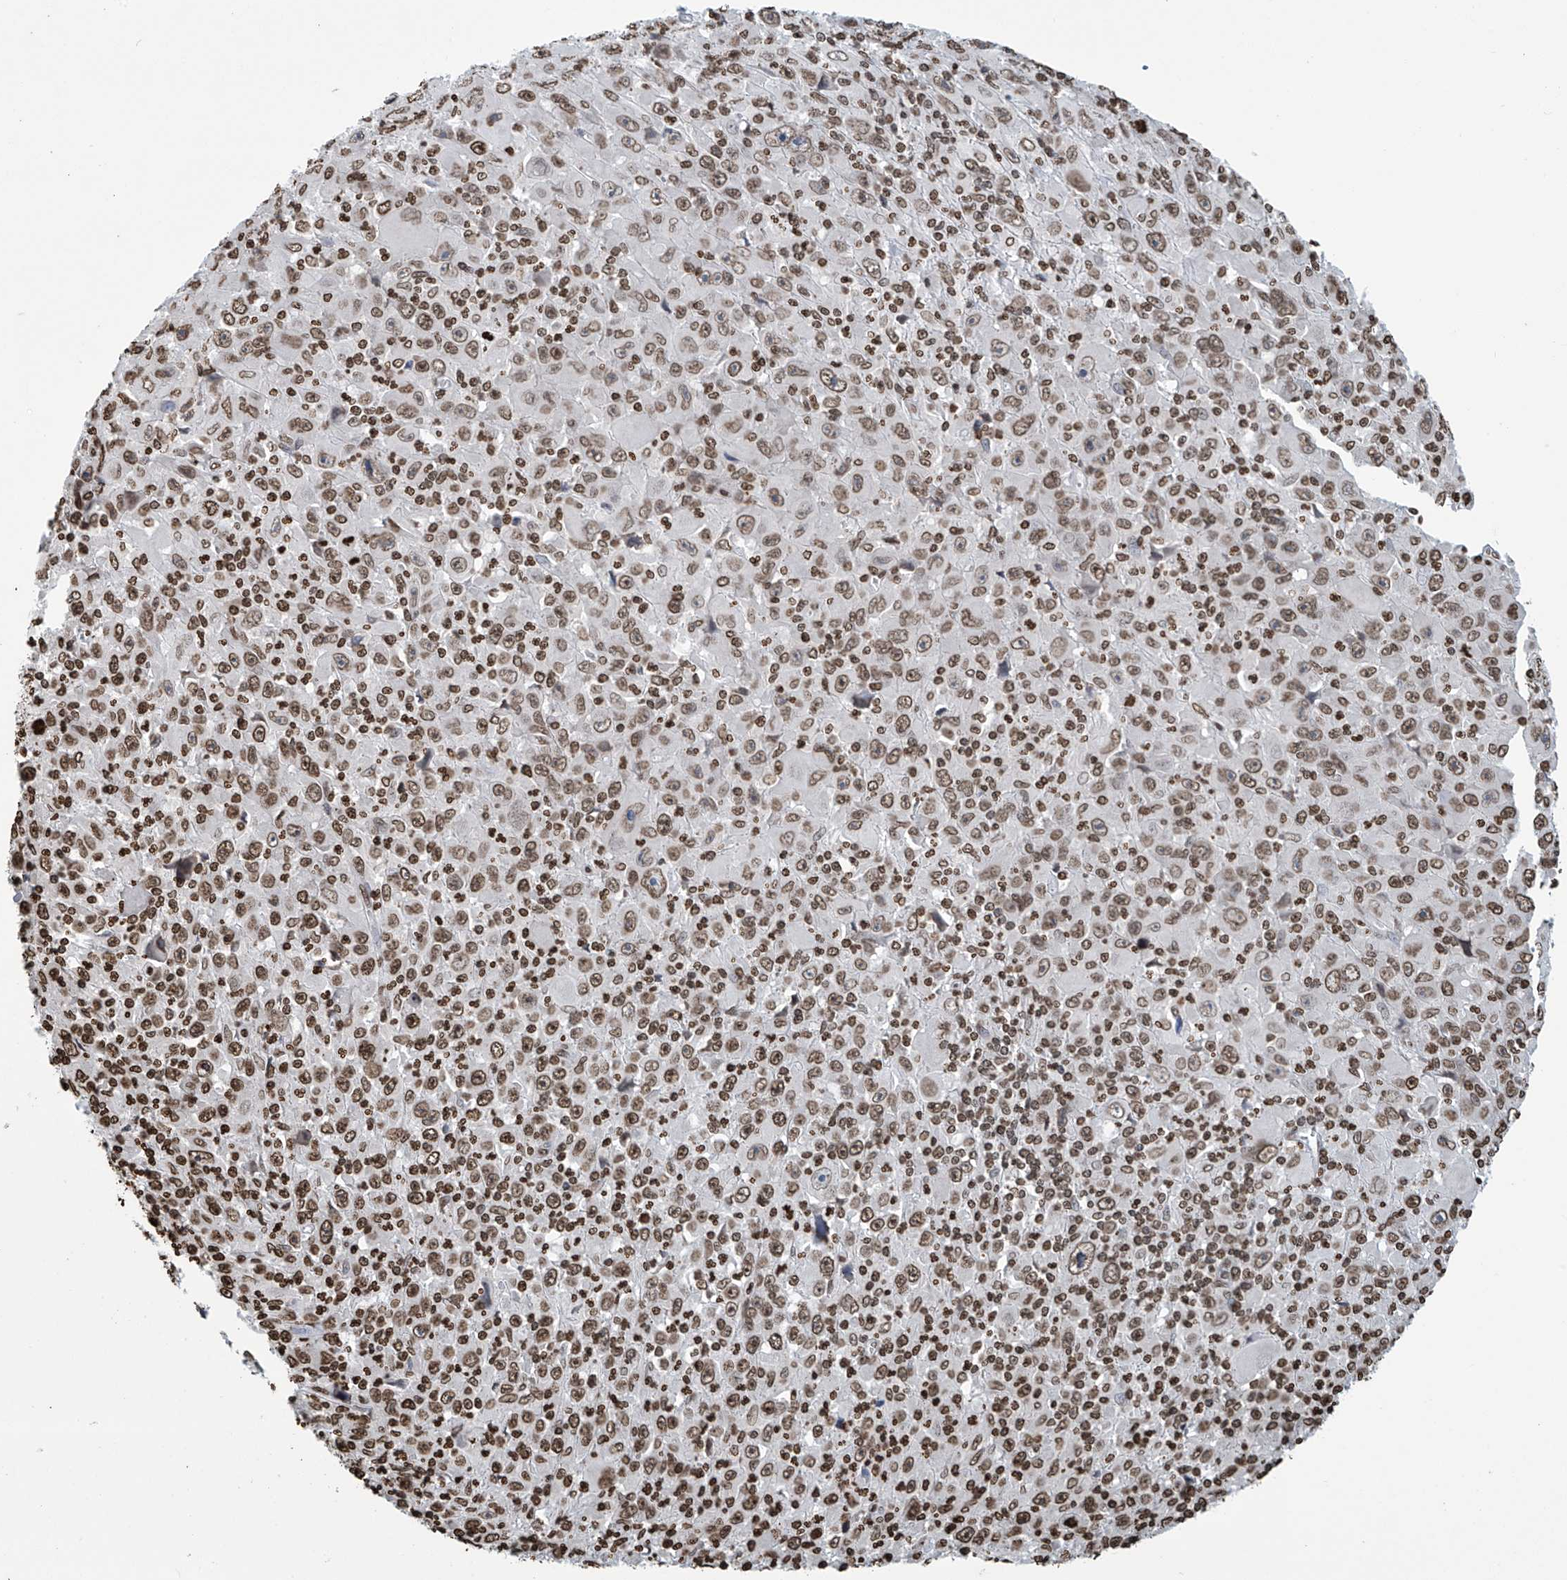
{"staining": {"intensity": "moderate", "quantity": ">75%", "location": "nuclear"}, "tissue": "melanoma", "cell_type": "Tumor cells", "image_type": "cancer", "snomed": [{"axis": "morphology", "description": "Malignant melanoma, Metastatic site"}, {"axis": "topography", "description": "Skin"}], "caption": "Protein staining by immunohistochemistry (IHC) reveals moderate nuclear staining in about >75% of tumor cells in melanoma.", "gene": "DPPA2", "patient": {"sex": "female", "age": 56}}